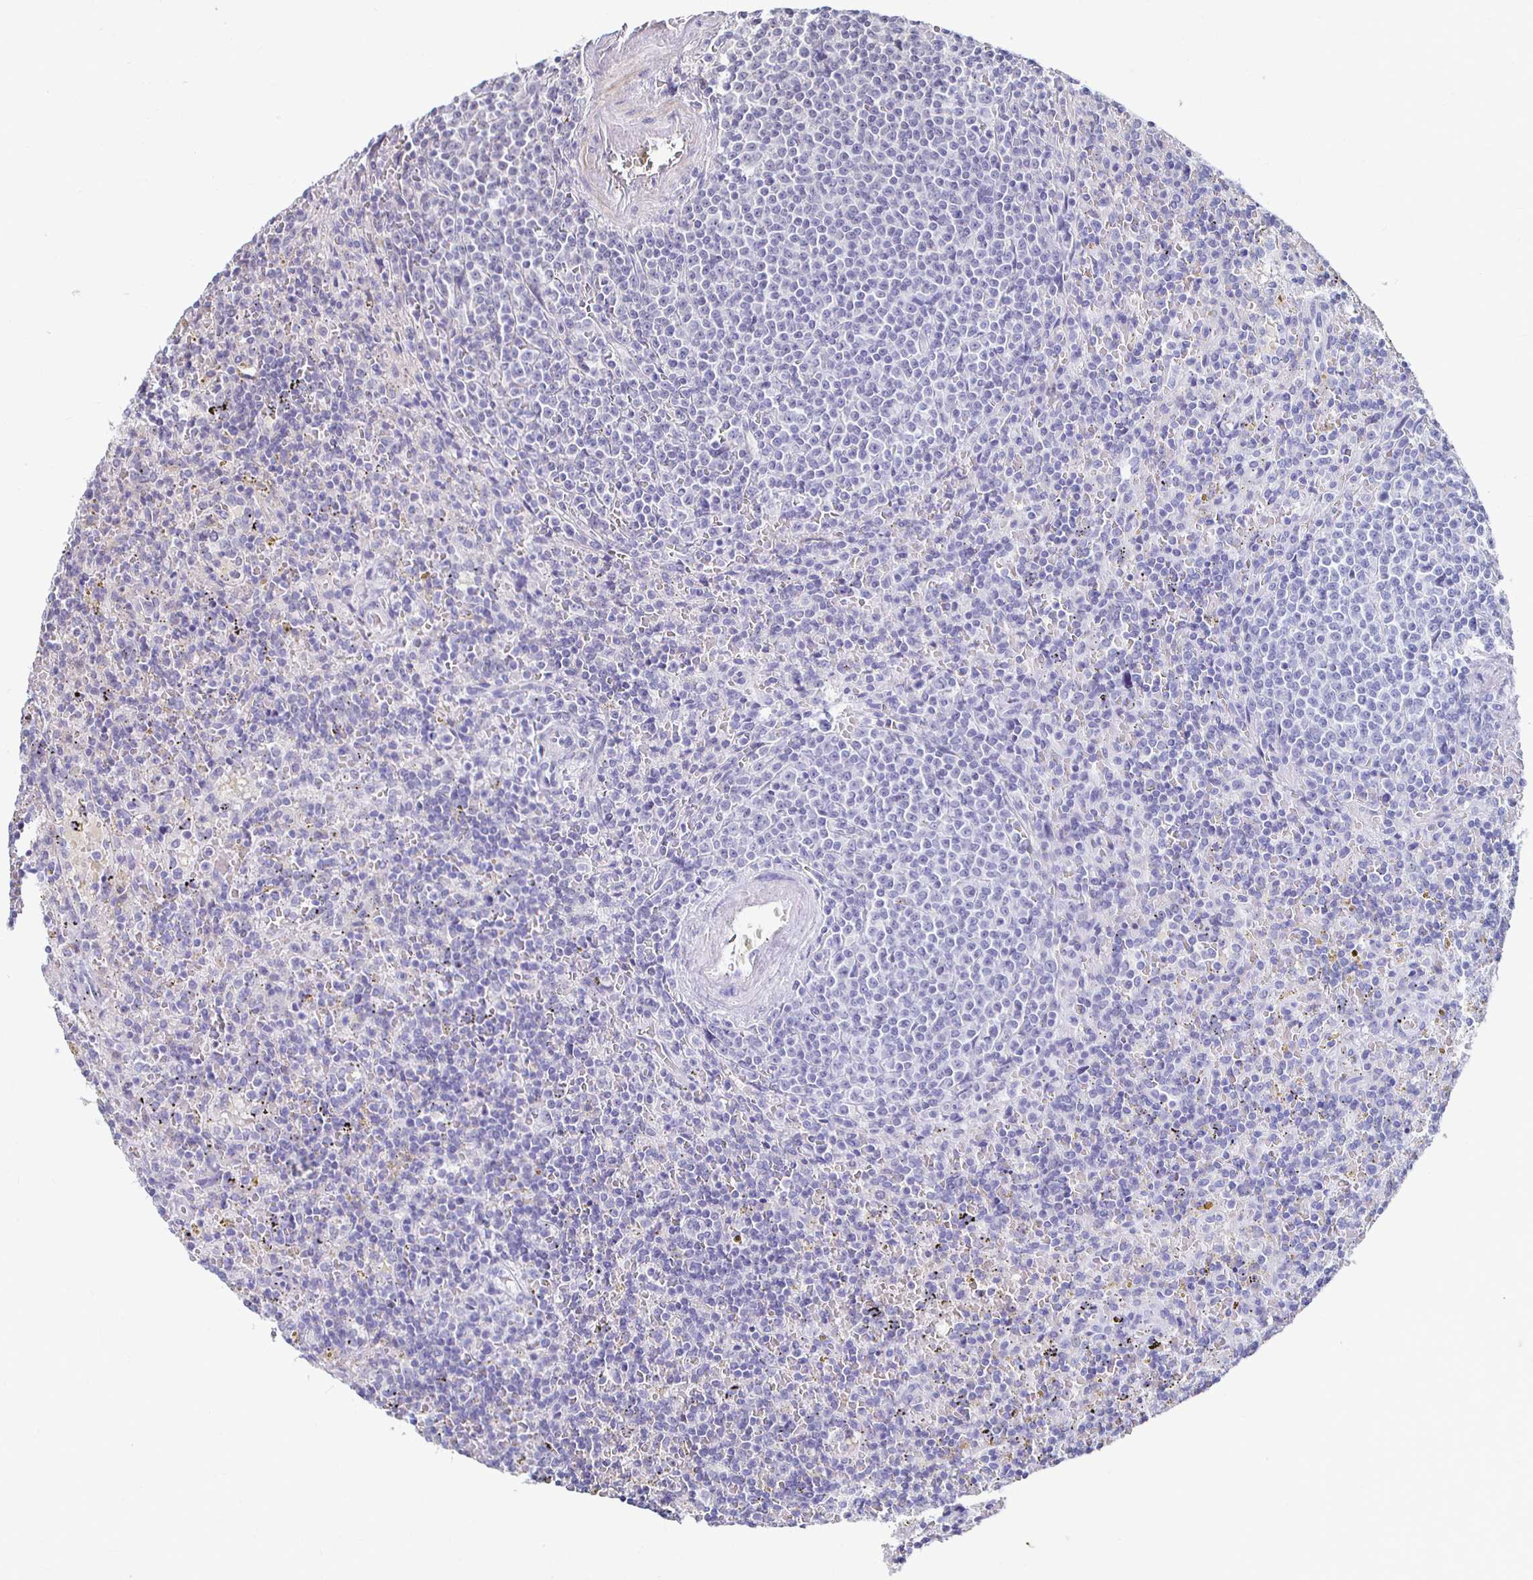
{"staining": {"intensity": "negative", "quantity": "none", "location": "none"}, "tissue": "lymphoma", "cell_type": "Tumor cells", "image_type": "cancer", "snomed": [{"axis": "morphology", "description": "Malignant lymphoma, non-Hodgkin's type, Low grade"}, {"axis": "topography", "description": "Spleen"}], "caption": "Immunohistochemistry image of neoplastic tissue: lymphoma stained with DAB (3,3'-diaminobenzidine) demonstrates no significant protein staining in tumor cells.", "gene": "CAPN11", "patient": {"sex": "male", "age": 67}}